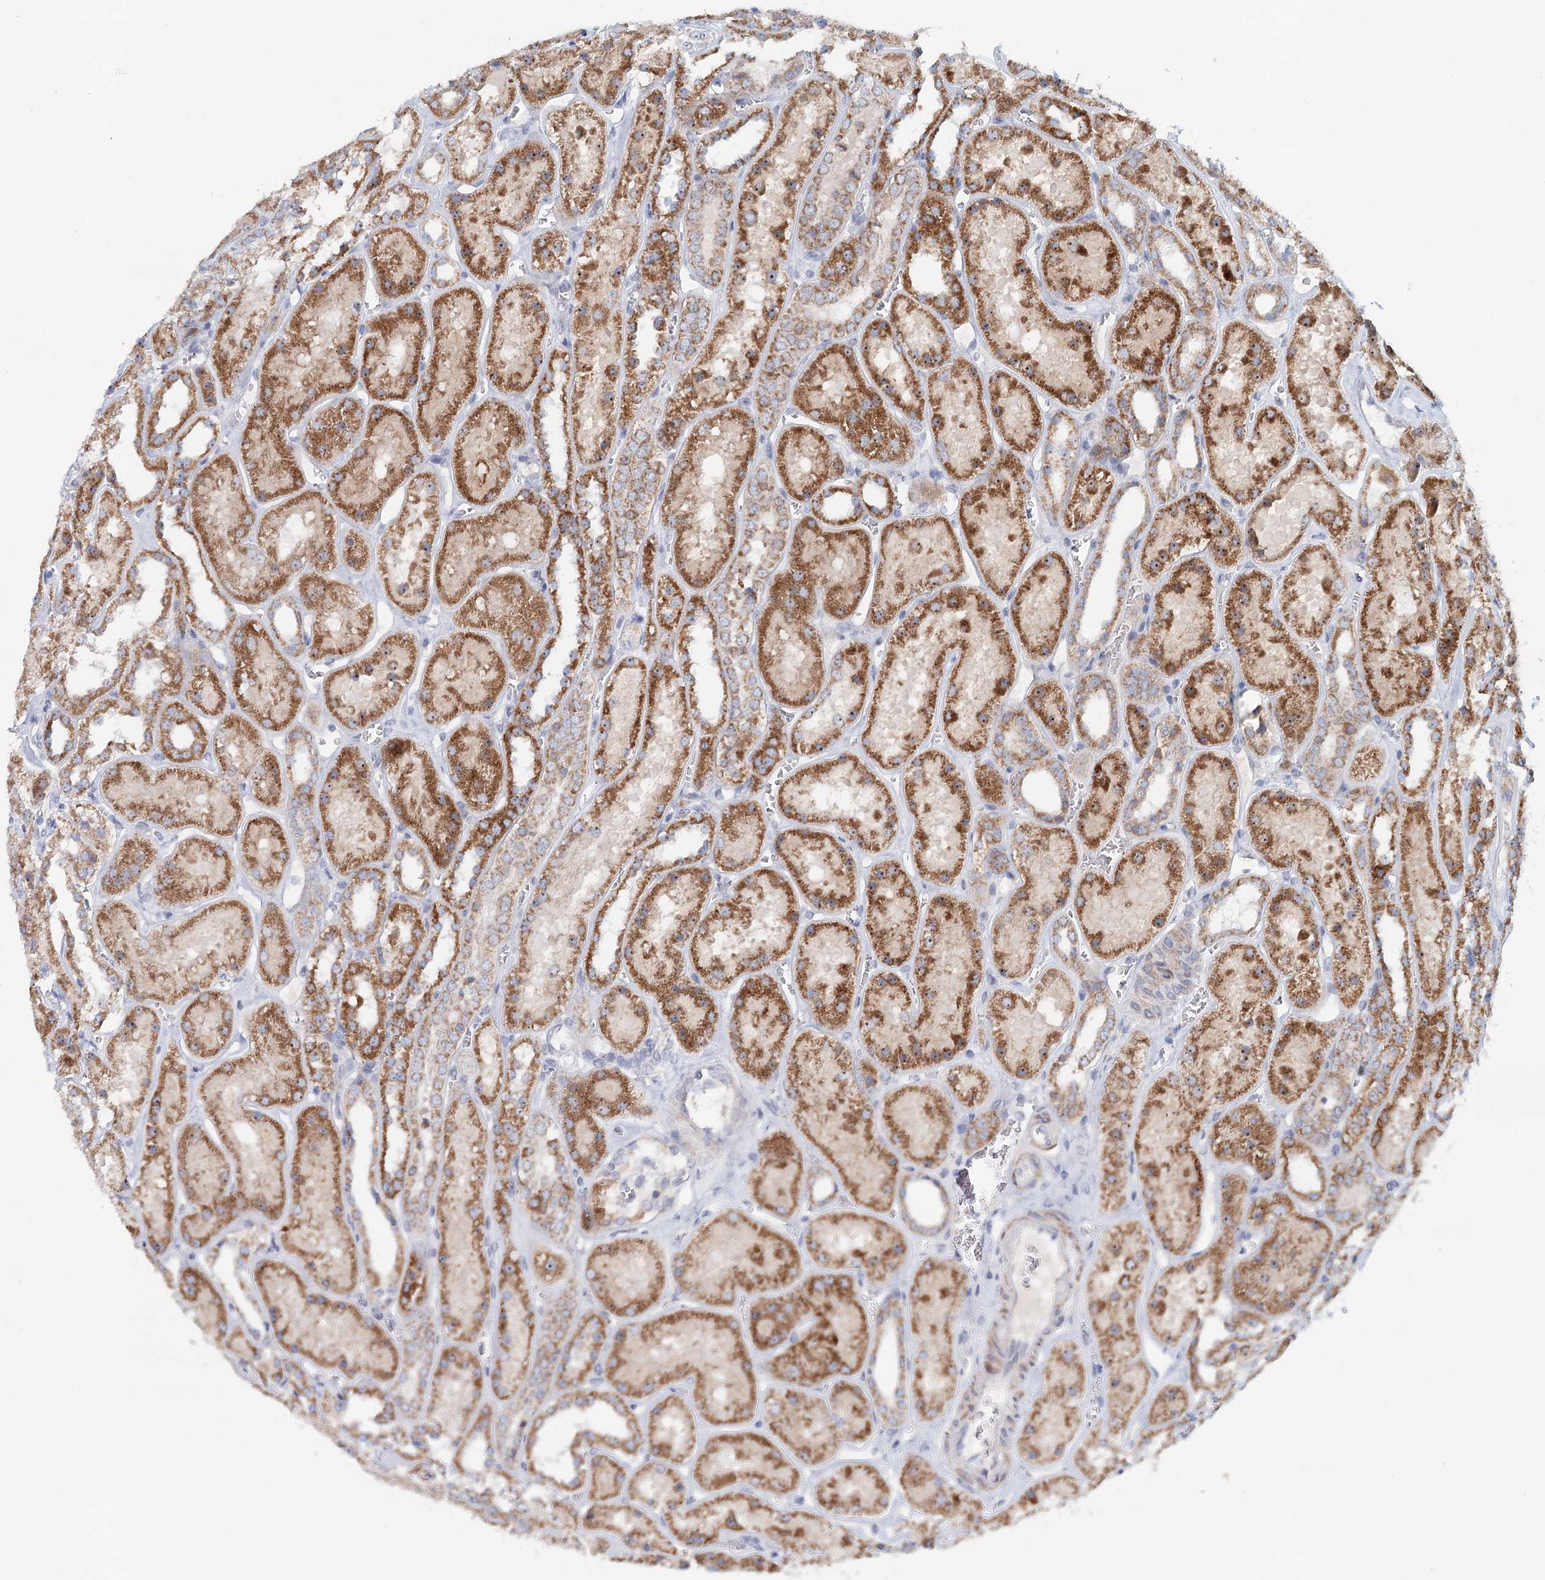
{"staining": {"intensity": "negative", "quantity": "none", "location": "none"}, "tissue": "kidney", "cell_type": "Cells in glomeruli", "image_type": "normal", "snomed": [{"axis": "morphology", "description": "Normal tissue, NOS"}, {"axis": "topography", "description": "Kidney"}], "caption": "IHC photomicrograph of normal kidney: human kidney stained with DAB demonstrates no significant protein positivity in cells in glomeruli.", "gene": "RBM43", "patient": {"sex": "female", "age": 41}}